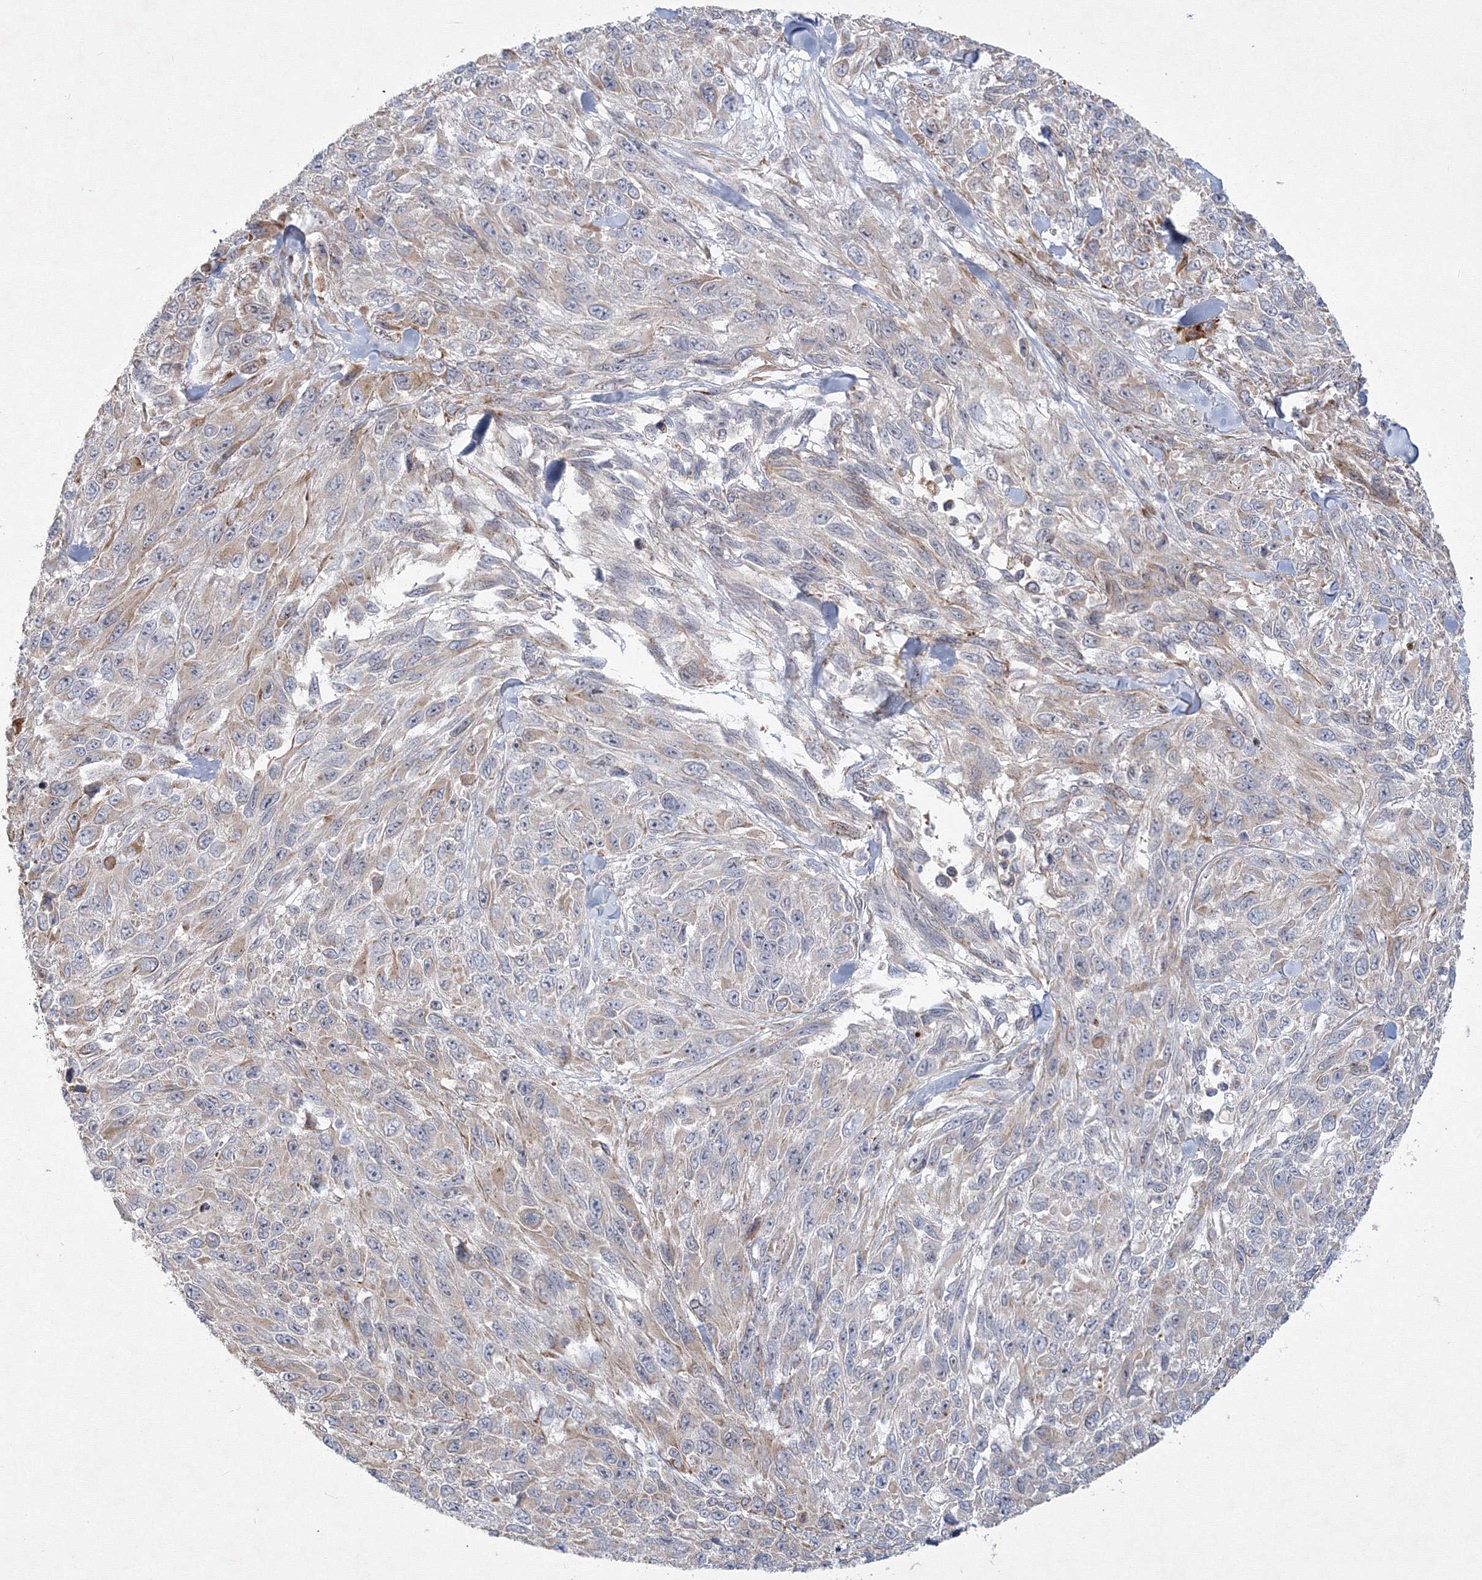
{"staining": {"intensity": "weak", "quantity": "25%-75%", "location": "cytoplasmic/membranous"}, "tissue": "melanoma", "cell_type": "Tumor cells", "image_type": "cancer", "snomed": [{"axis": "morphology", "description": "Malignant melanoma, NOS"}, {"axis": "topography", "description": "Skin"}], "caption": "Melanoma stained with a brown dye exhibits weak cytoplasmic/membranous positive expression in approximately 25%-75% of tumor cells.", "gene": "WDR49", "patient": {"sex": "female", "age": 96}}